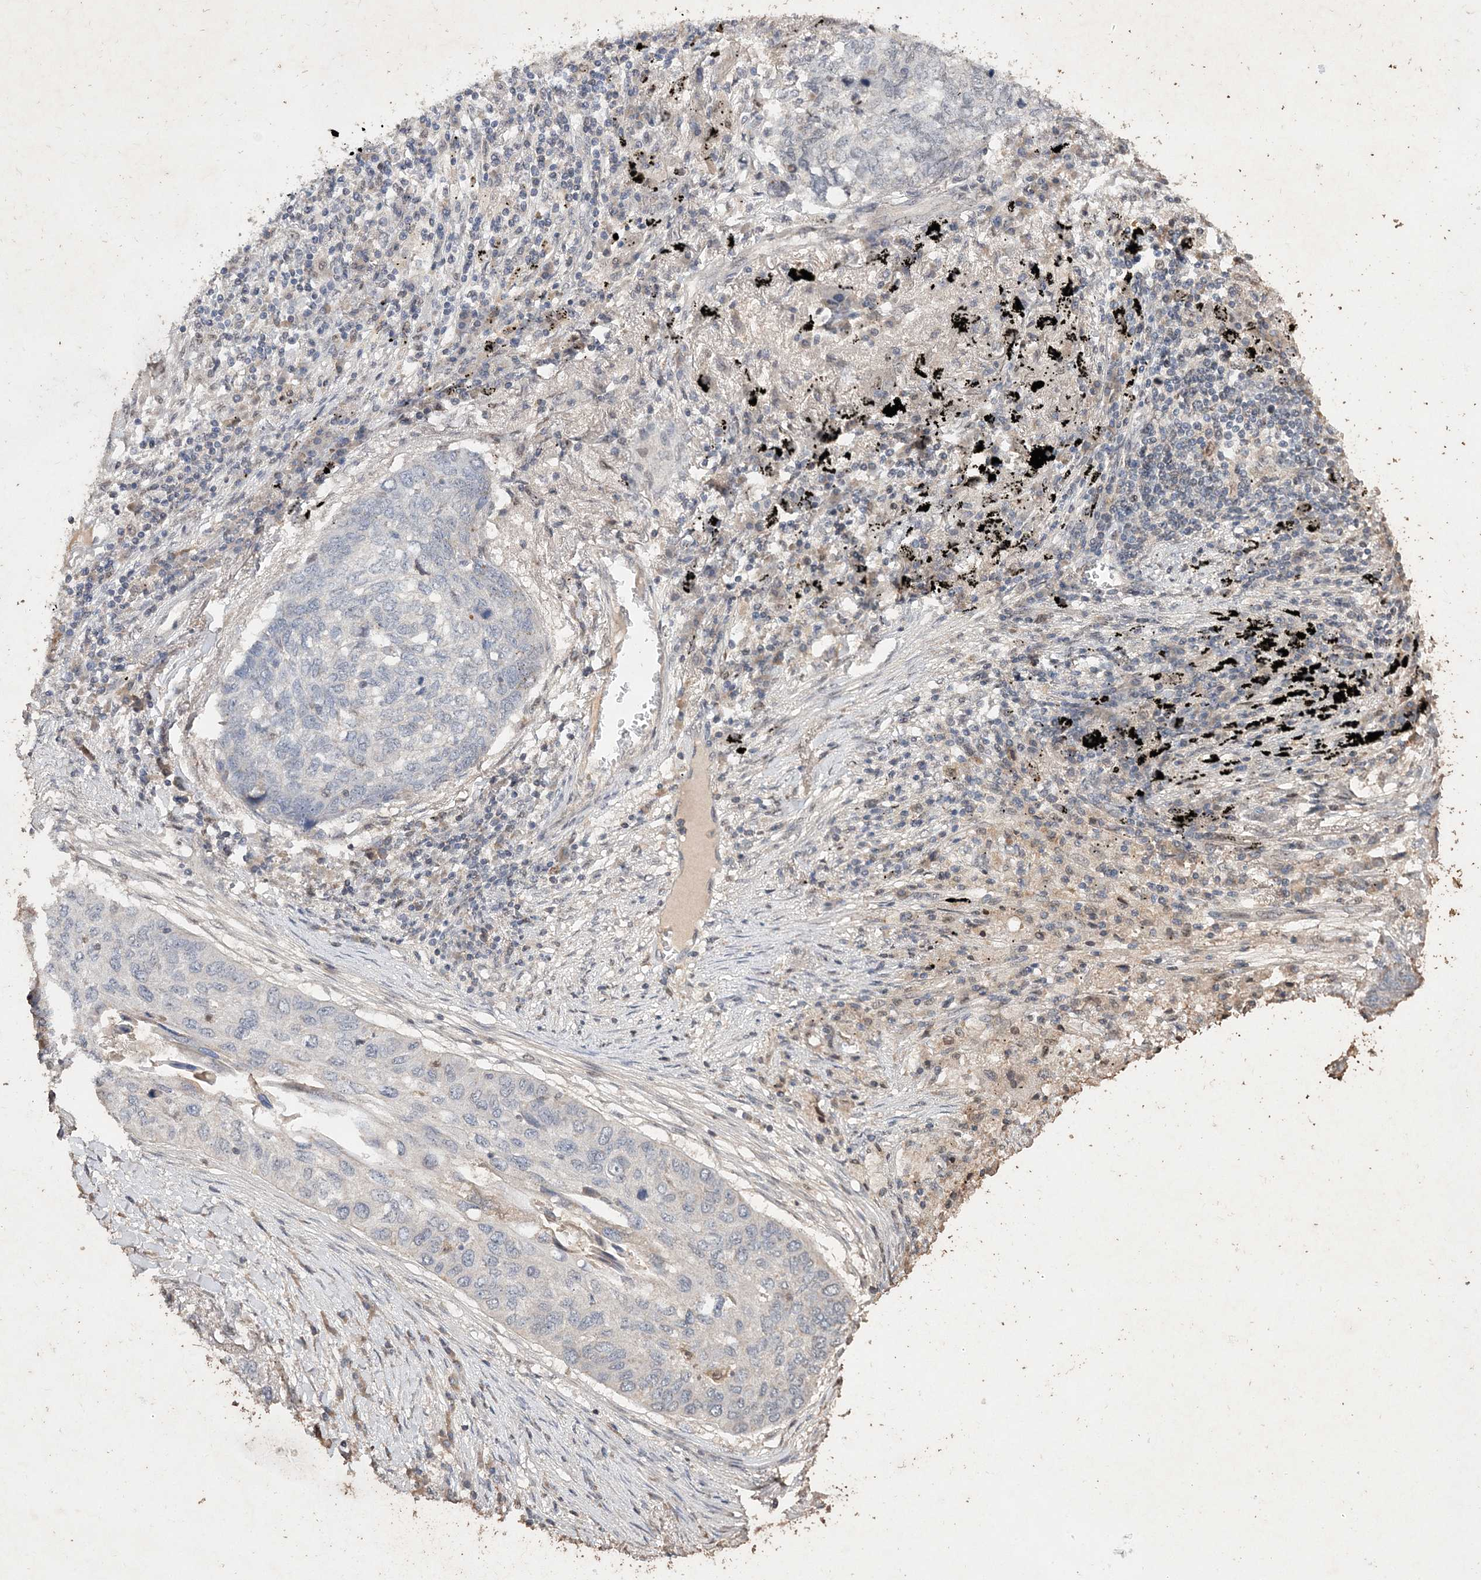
{"staining": {"intensity": "negative", "quantity": "none", "location": "none"}, "tissue": "lung cancer", "cell_type": "Tumor cells", "image_type": "cancer", "snomed": [{"axis": "morphology", "description": "Squamous cell carcinoma, NOS"}, {"axis": "topography", "description": "Lung"}], "caption": "A photomicrograph of squamous cell carcinoma (lung) stained for a protein exhibits no brown staining in tumor cells.", "gene": "C3orf38", "patient": {"sex": "female", "age": 63}}